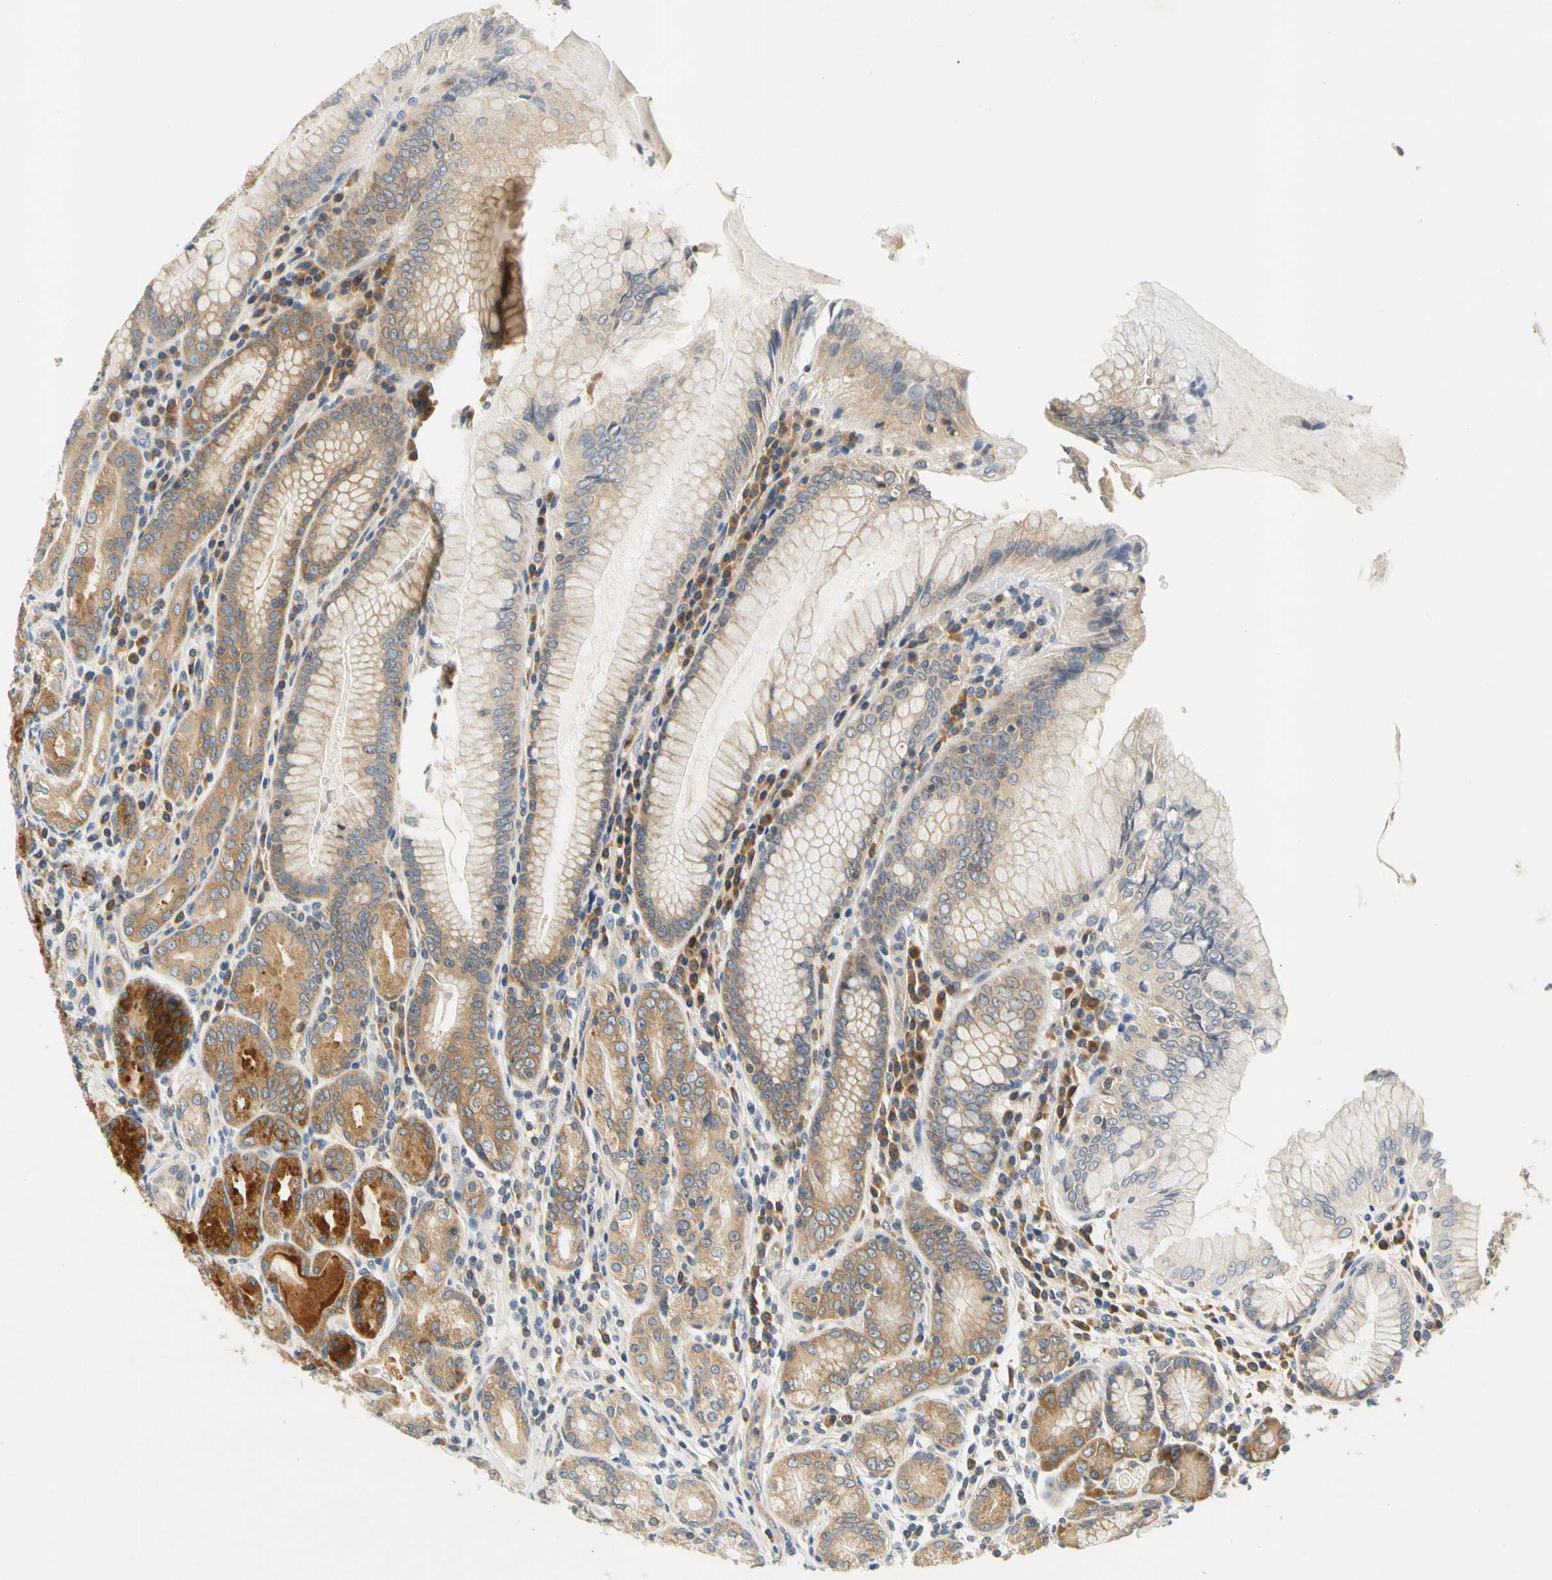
{"staining": {"intensity": "strong", "quantity": ">75%", "location": "cytoplasmic/membranous"}, "tissue": "stomach", "cell_type": "Glandular cells", "image_type": "normal", "snomed": [{"axis": "morphology", "description": "Normal tissue, NOS"}, {"axis": "topography", "description": "Stomach, lower"}], "caption": "Immunohistochemical staining of unremarkable human stomach shows >75% levels of strong cytoplasmic/membranous protein positivity in approximately >75% of glandular cells.", "gene": "LRRC47", "patient": {"sex": "female", "age": 76}}